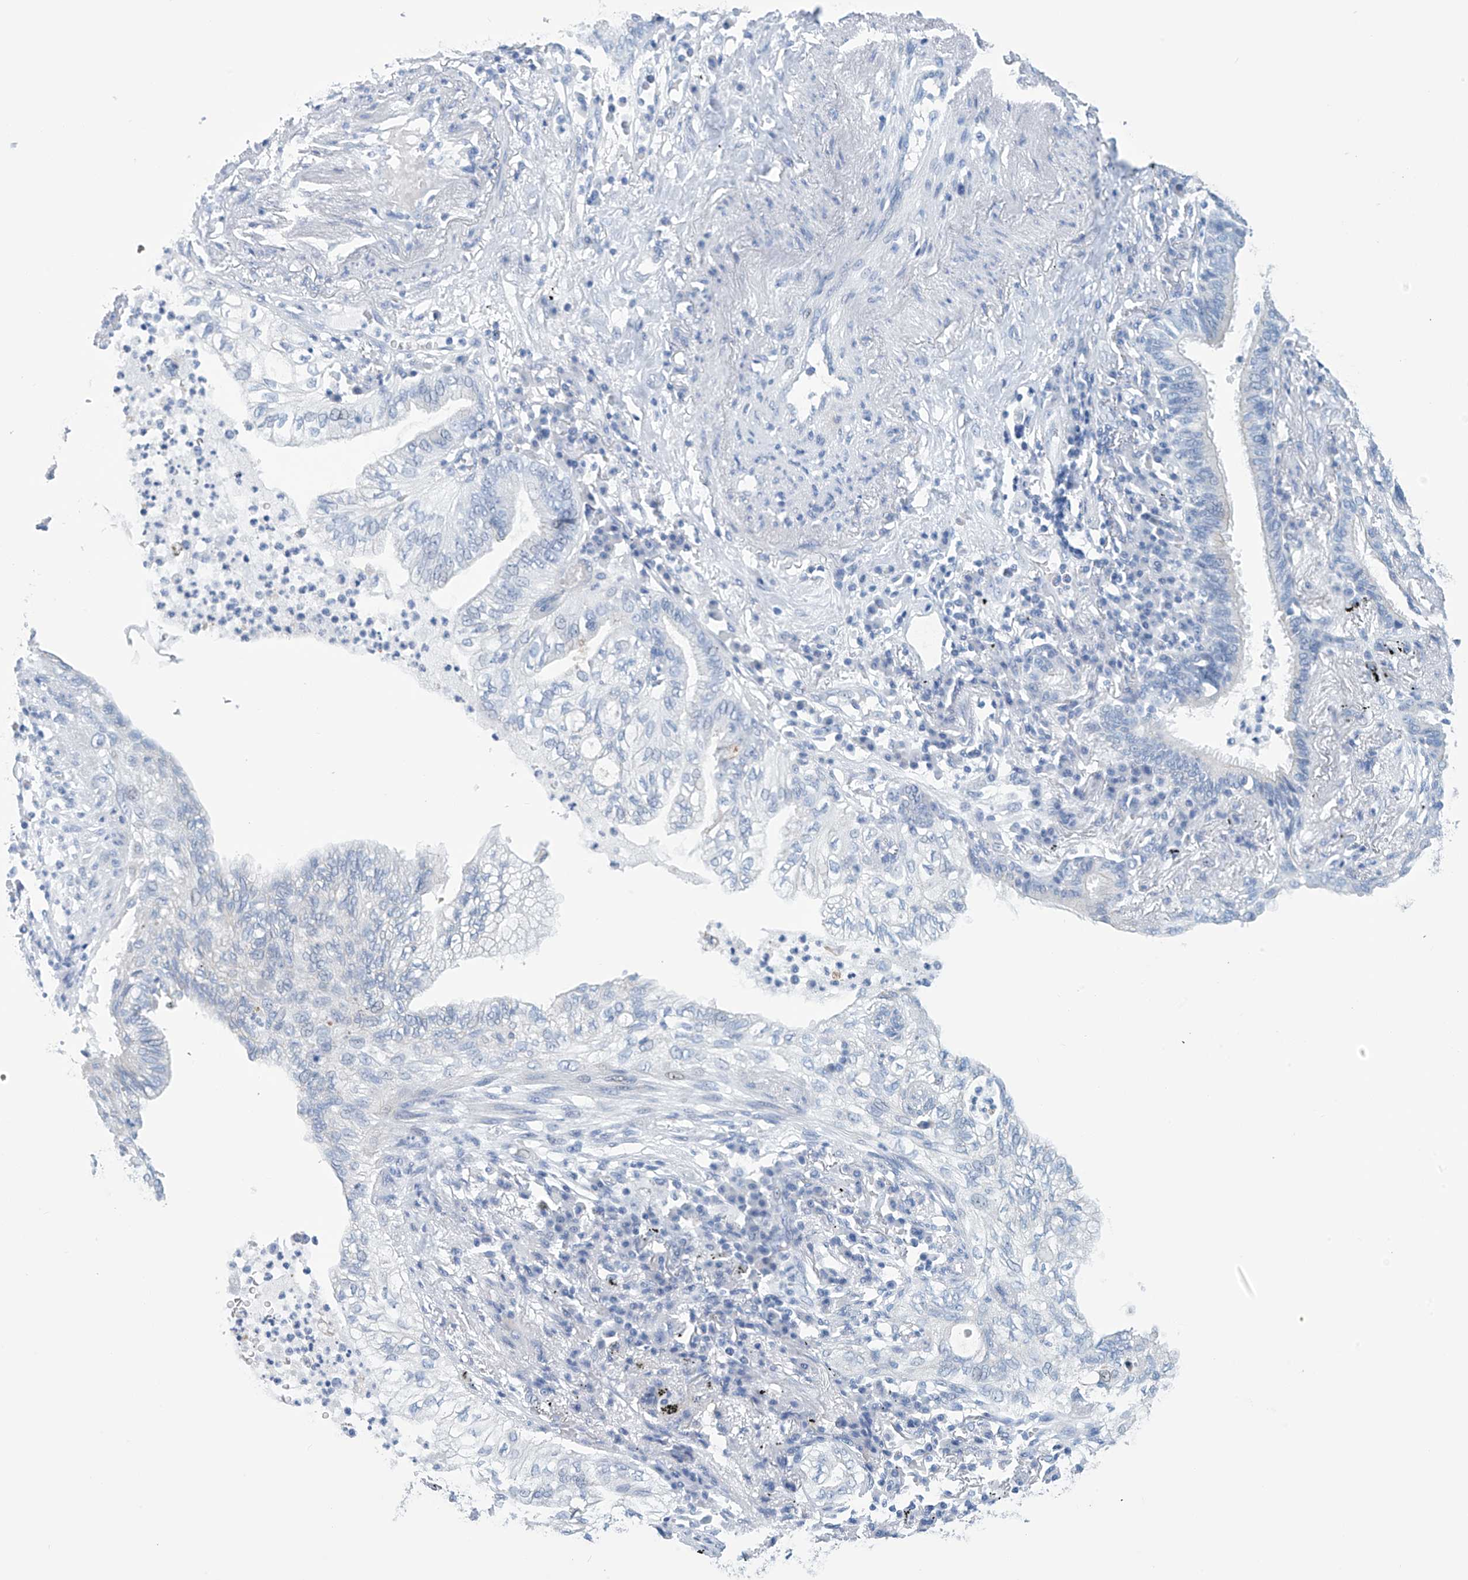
{"staining": {"intensity": "negative", "quantity": "none", "location": "none"}, "tissue": "lung cancer", "cell_type": "Tumor cells", "image_type": "cancer", "snomed": [{"axis": "morphology", "description": "Normal tissue, NOS"}, {"axis": "morphology", "description": "Adenocarcinoma, NOS"}, {"axis": "topography", "description": "Bronchus"}, {"axis": "topography", "description": "Lung"}], "caption": "Tumor cells are negative for brown protein staining in lung cancer (adenocarcinoma). (Immunohistochemistry (ihc), brightfield microscopy, high magnification).", "gene": "DSP", "patient": {"sex": "female", "age": 70}}